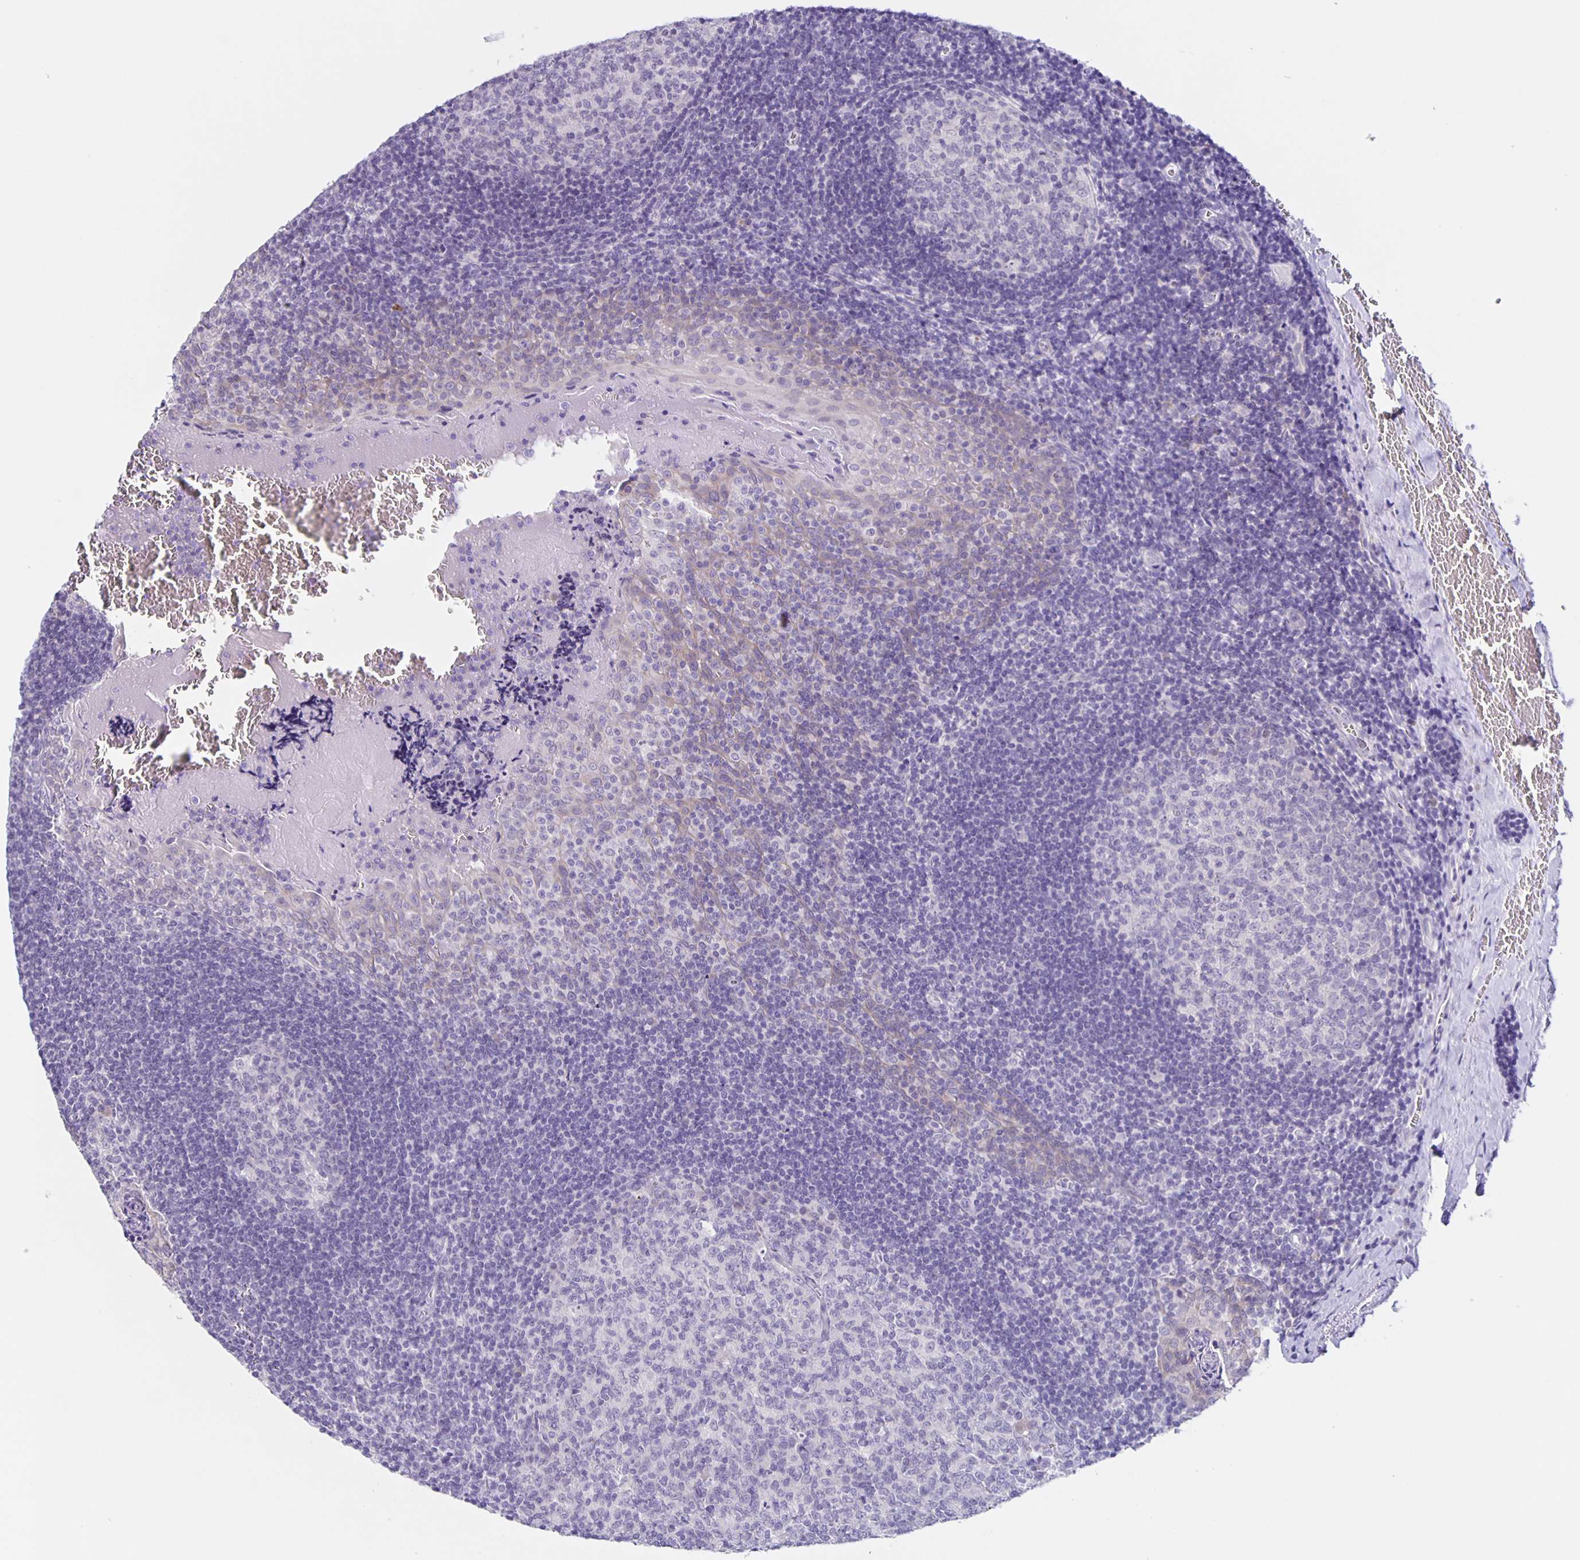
{"staining": {"intensity": "negative", "quantity": "none", "location": "none"}, "tissue": "tonsil", "cell_type": "Germinal center cells", "image_type": "normal", "snomed": [{"axis": "morphology", "description": "Normal tissue, NOS"}, {"axis": "morphology", "description": "Inflammation, NOS"}, {"axis": "topography", "description": "Tonsil"}], "caption": "Immunohistochemical staining of normal human tonsil reveals no significant staining in germinal center cells. Brightfield microscopy of immunohistochemistry stained with DAB (brown) and hematoxylin (blue), captured at high magnification.", "gene": "SLC12A3", "patient": {"sex": "female", "age": 31}}